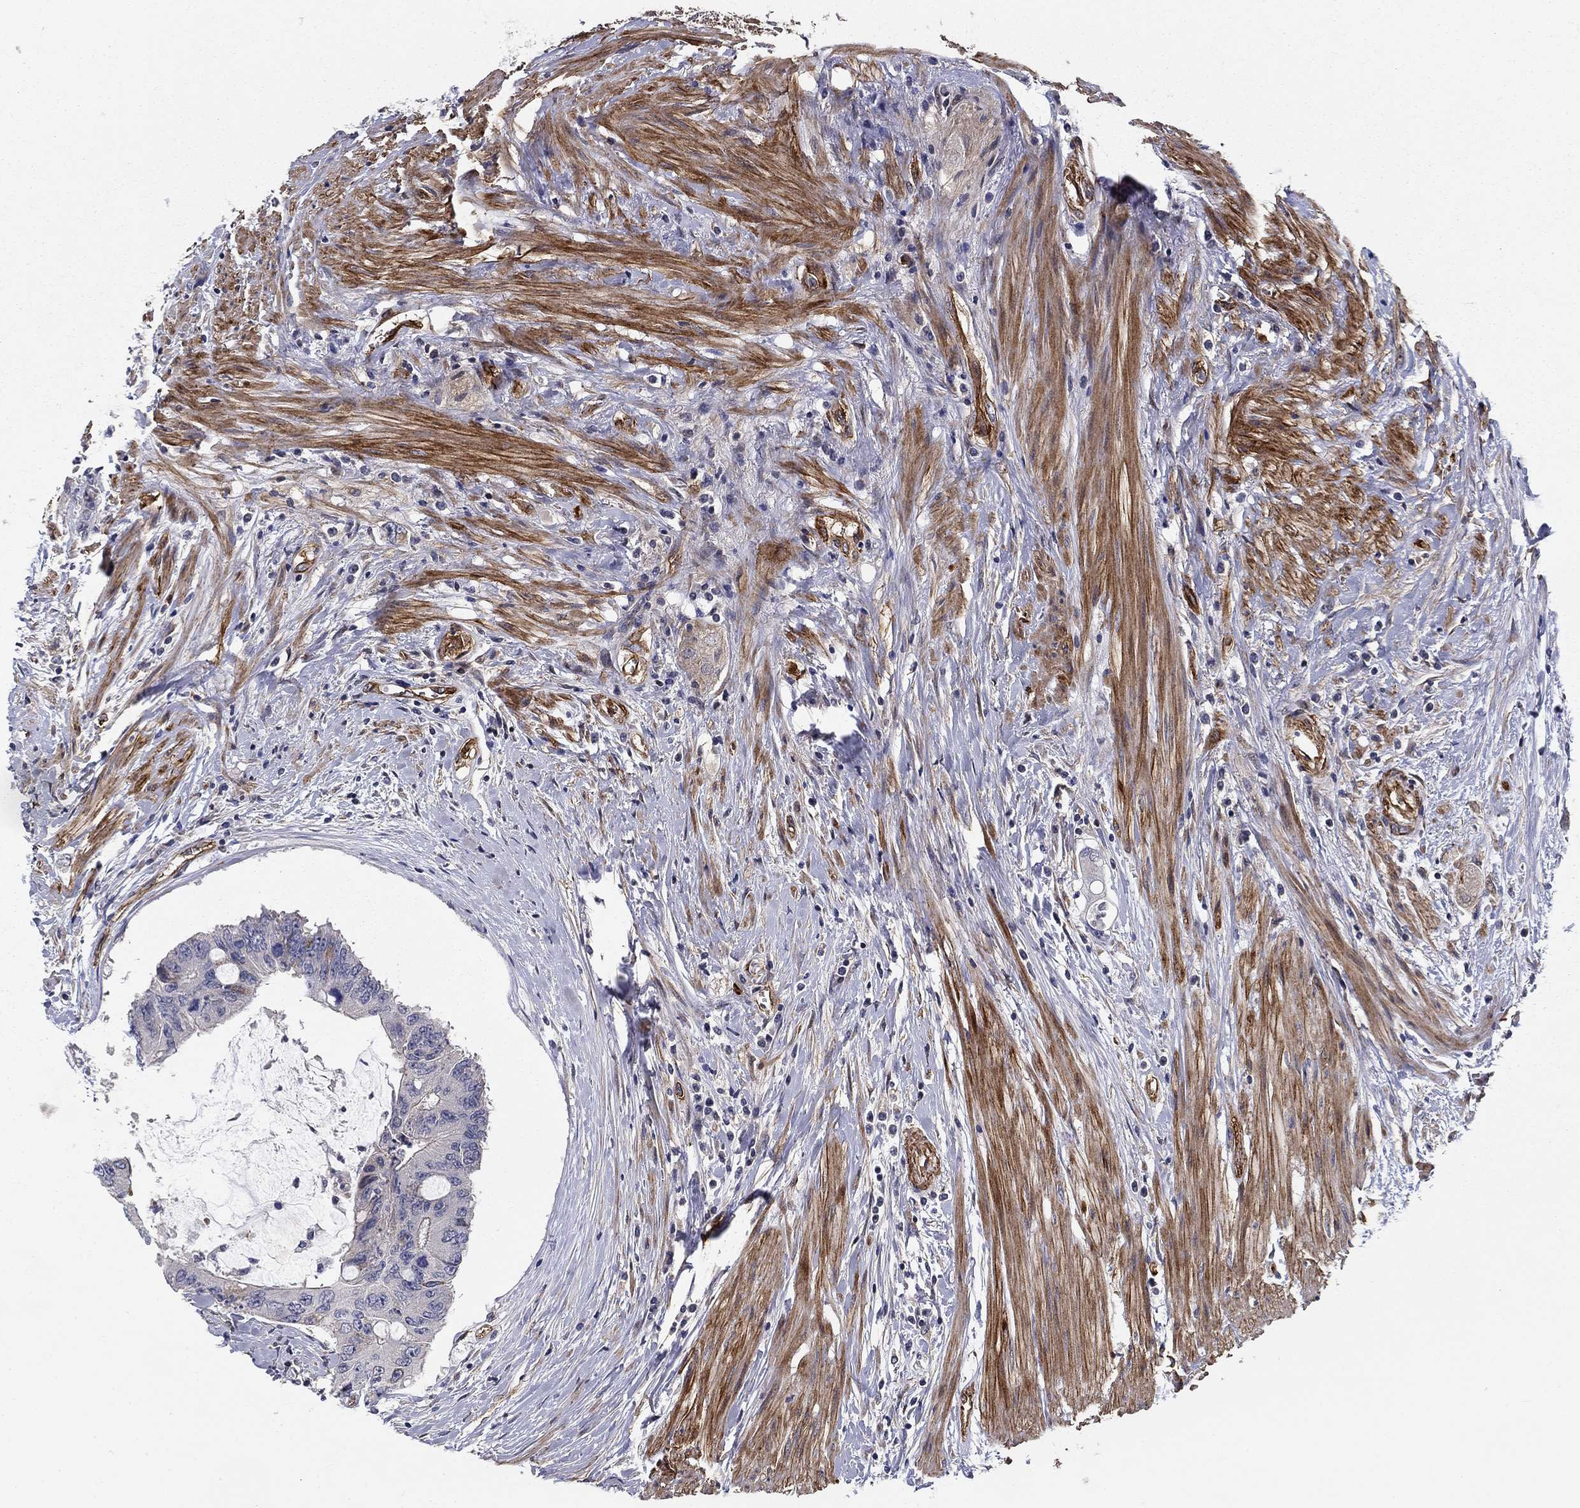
{"staining": {"intensity": "negative", "quantity": "none", "location": "none"}, "tissue": "colorectal cancer", "cell_type": "Tumor cells", "image_type": "cancer", "snomed": [{"axis": "morphology", "description": "Adenocarcinoma, NOS"}, {"axis": "topography", "description": "Rectum"}], "caption": "IHC of human adenocarcinoma (colorectal) shows no expression in tumor cells. (DAB immunohistochemistry (IHC) with hematoxylin counter stain).", "gene": "SYNC", "patient": {"sex": "male", "age": 59}}